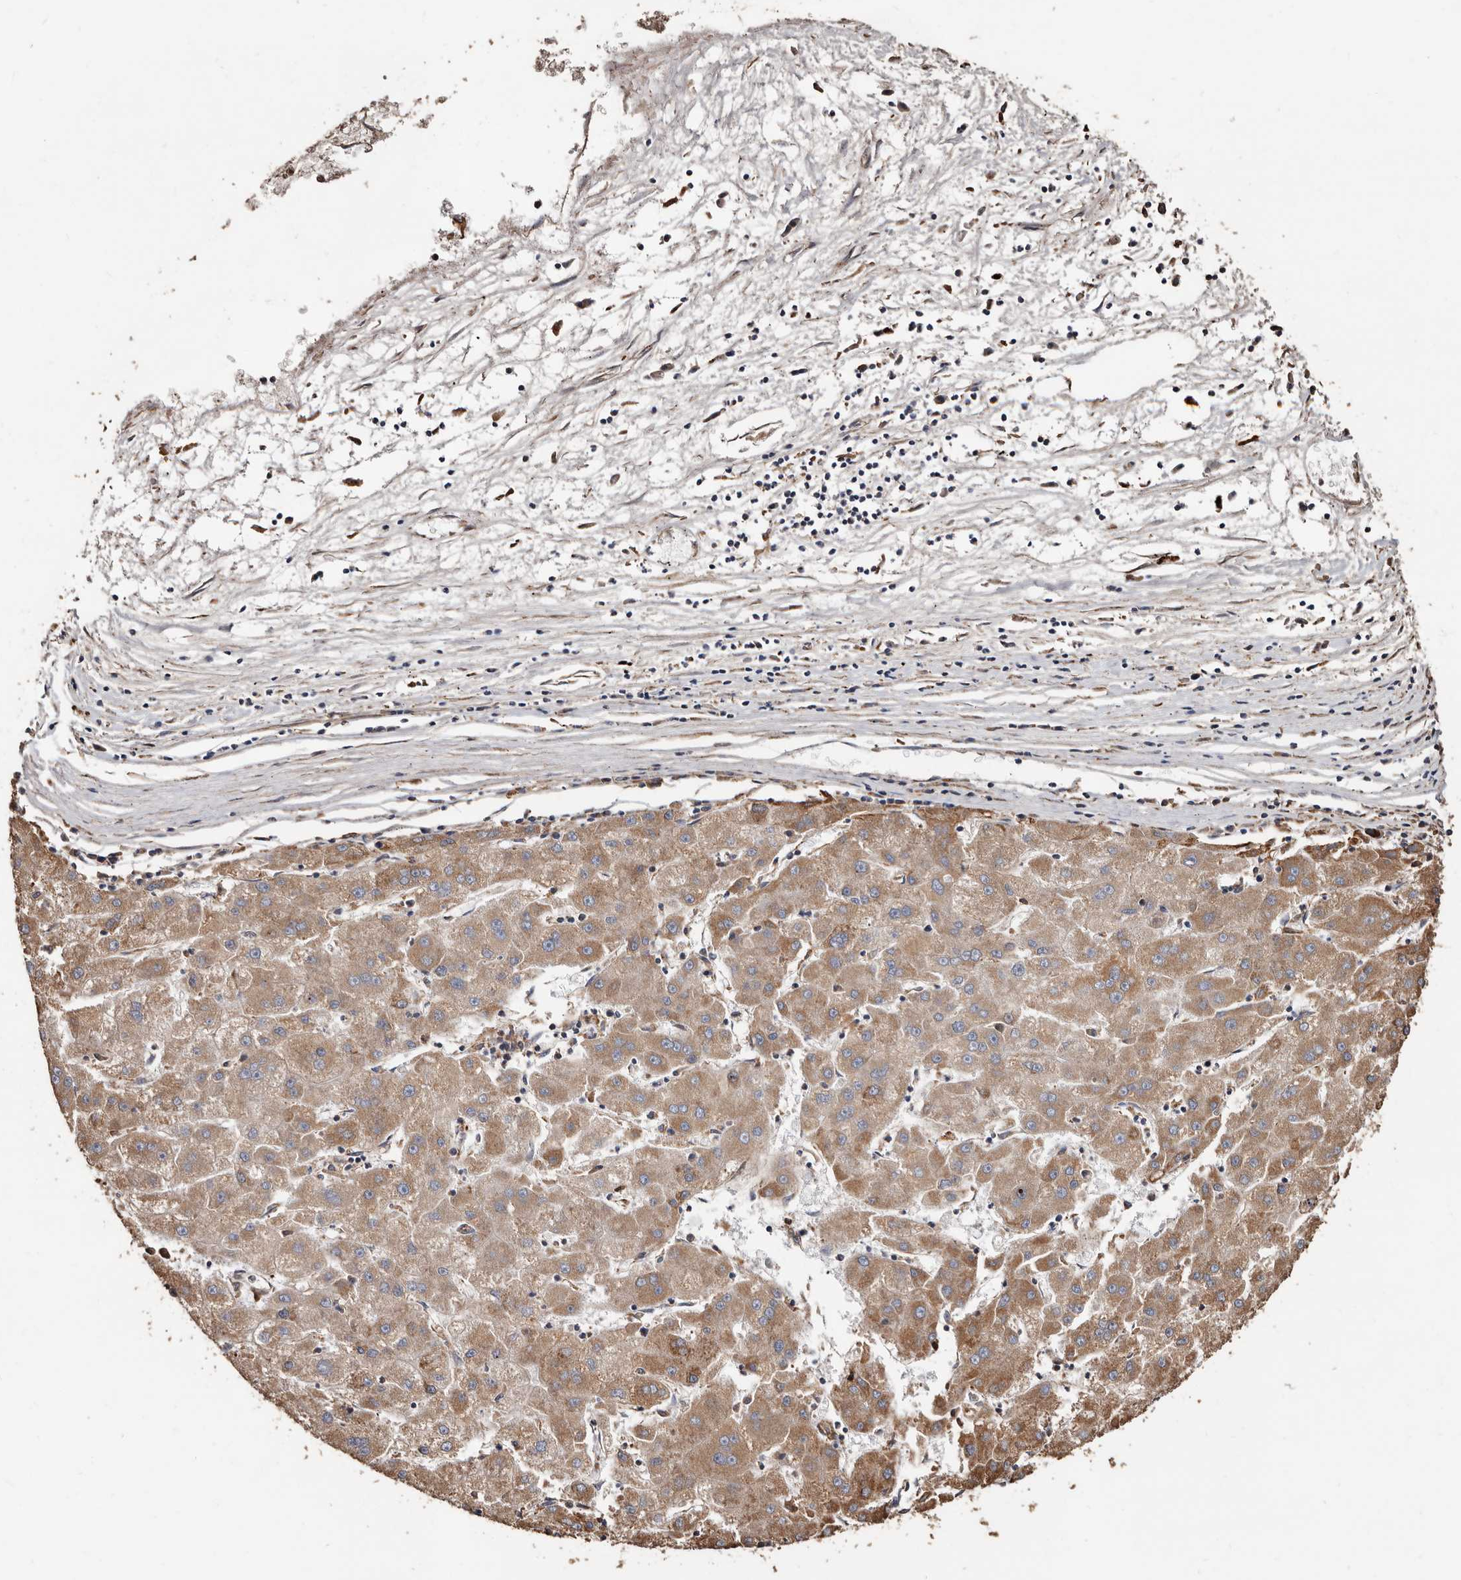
{"staining": {"intensity": "moderate", "quantity": ">75%", "location": "cytoplasmic/membranous"}, "tissue": "liver cancer", "cell_type": "Tumor cells", "image_type": "cancer", "snomed": [{"axis": "morphology", "description": "Carcinoma, Hepatocellular, NOS"}, {"axis": "topography", "description": "Liver"}], "caption": "Immunohistochemical staining of human liver cancer displays medium levels of moderate cytoplasmic/membranous expression in approximately >75% of tumor cells.", "gene": "OSGIN2", "patient": {"sex": "male", "age": 72}}